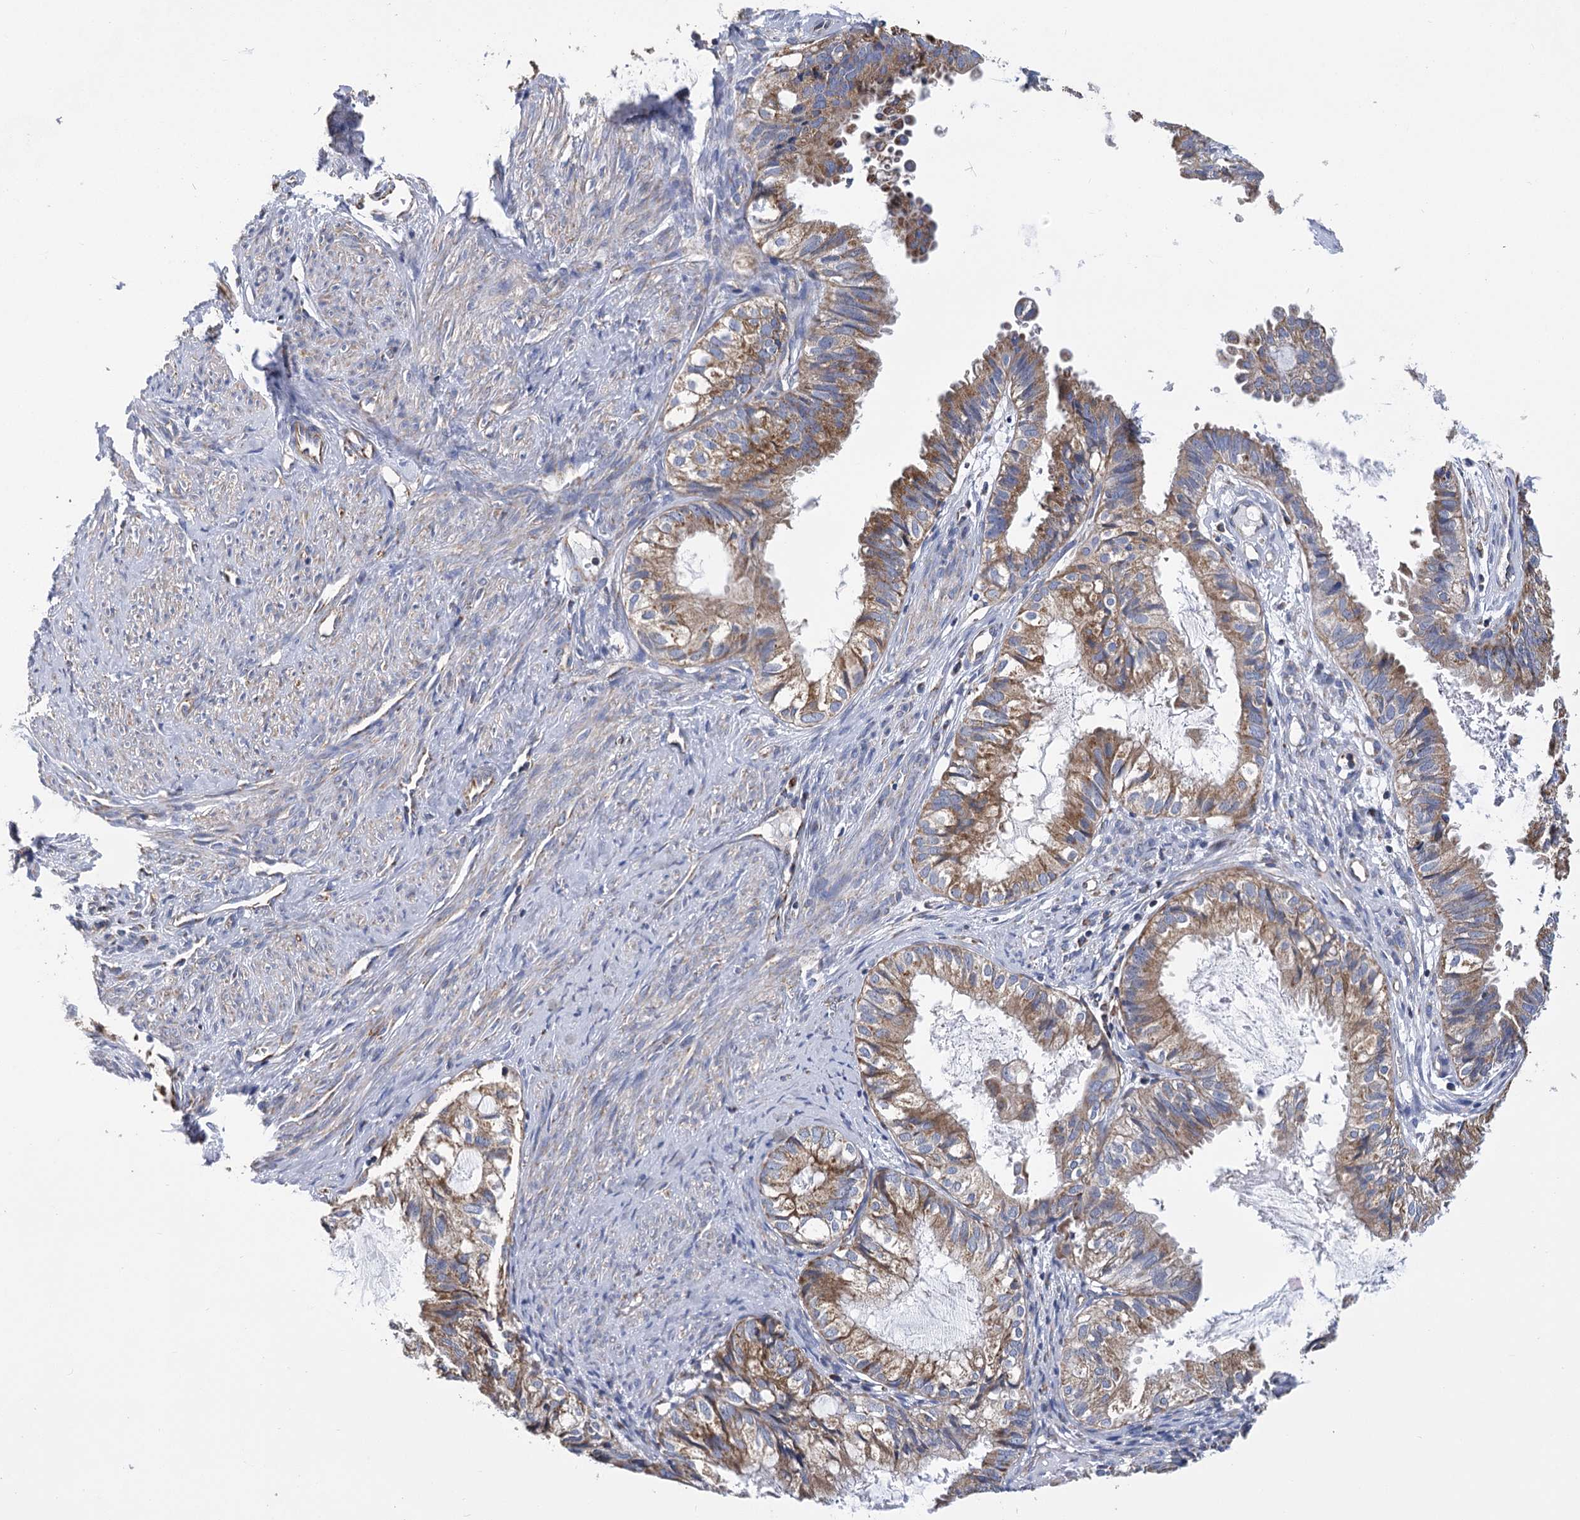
{"staining": {"intensity": "moderate", "quantity": ">75%", "location": "cytoplasmic/membranous"}, "tissue": "cervical cancer", "cell_type": "Tumor cells", "image_type": "cancer", "snomed": [{"axis": "morphology", "description": "Normal tissue, NOS"}, {"axis": "morphology", "description": "Adenocarcinoma, NOS"}, {"axis": "topography", "description": "Cervix"}, {"axis": "topography", "description": "Endometrium"}], "caption": "There is medium levels of moderate cytoplasmic/membranous positivity in tumor cells of adenocarcinoma (cervical), as demonstrated by immunohistochemical staining (brown color).", "gene": "CCDC73", "patient": {"sex": "female", "age": 86}}